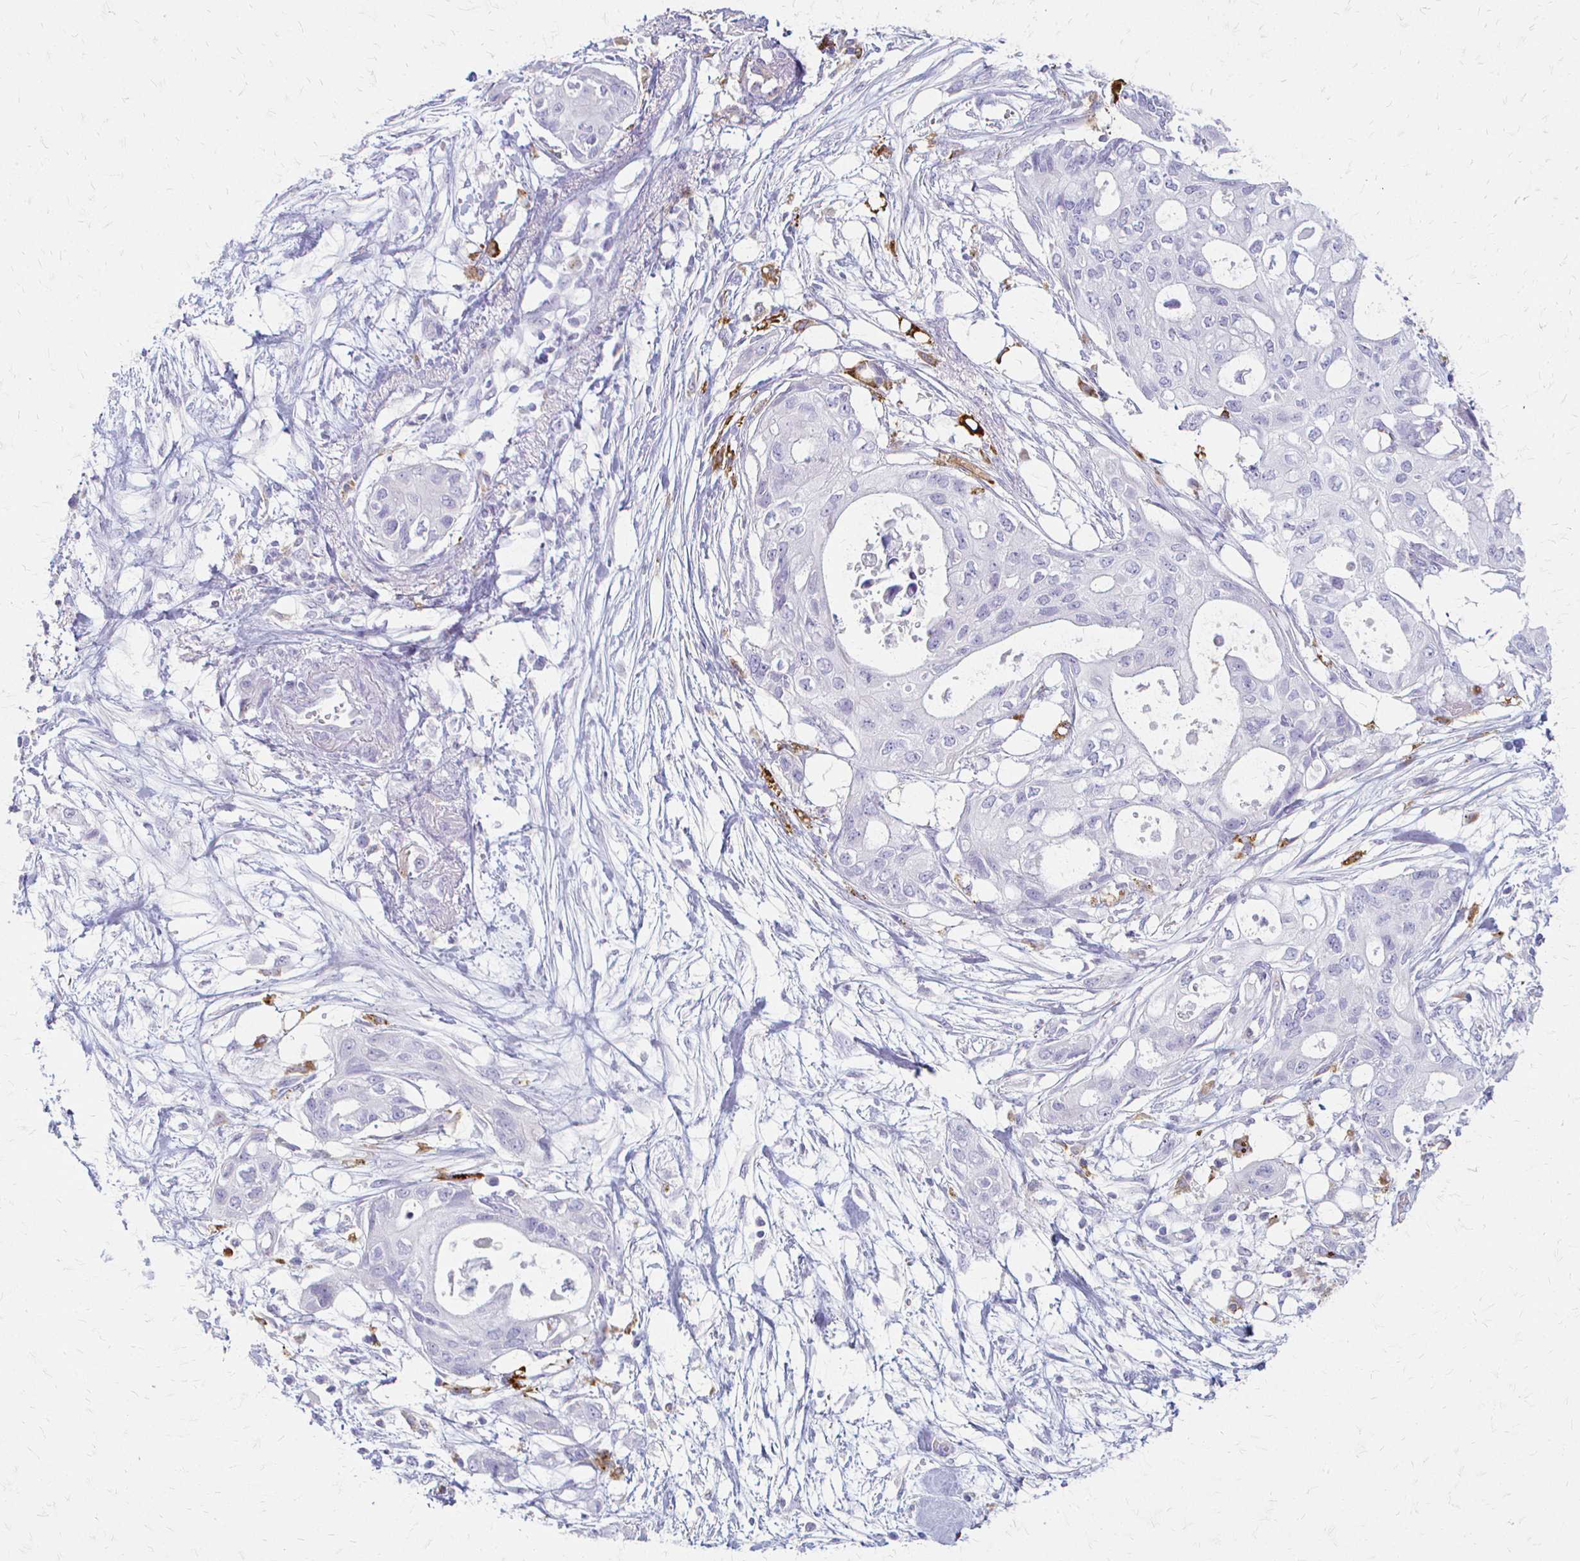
{"staining": {"intensity": "negative", "quantity": "none", "location": "none"}, "tissue": "pancreatic cancer", "cell_type": "Tumor cells", "image_type": "cancer", "snomed": [{"axis": "morphology", "description": "Adenocarcinoma, NOS"}, {"axis": "topography", "description": "Pancreas"}], "caption": "Pancreatic cancer was stained to show a protein in brown. There is no significant staining in tumor cells.", "gene": "ACP5", "patient": {"sex": "female", "age": 63}}